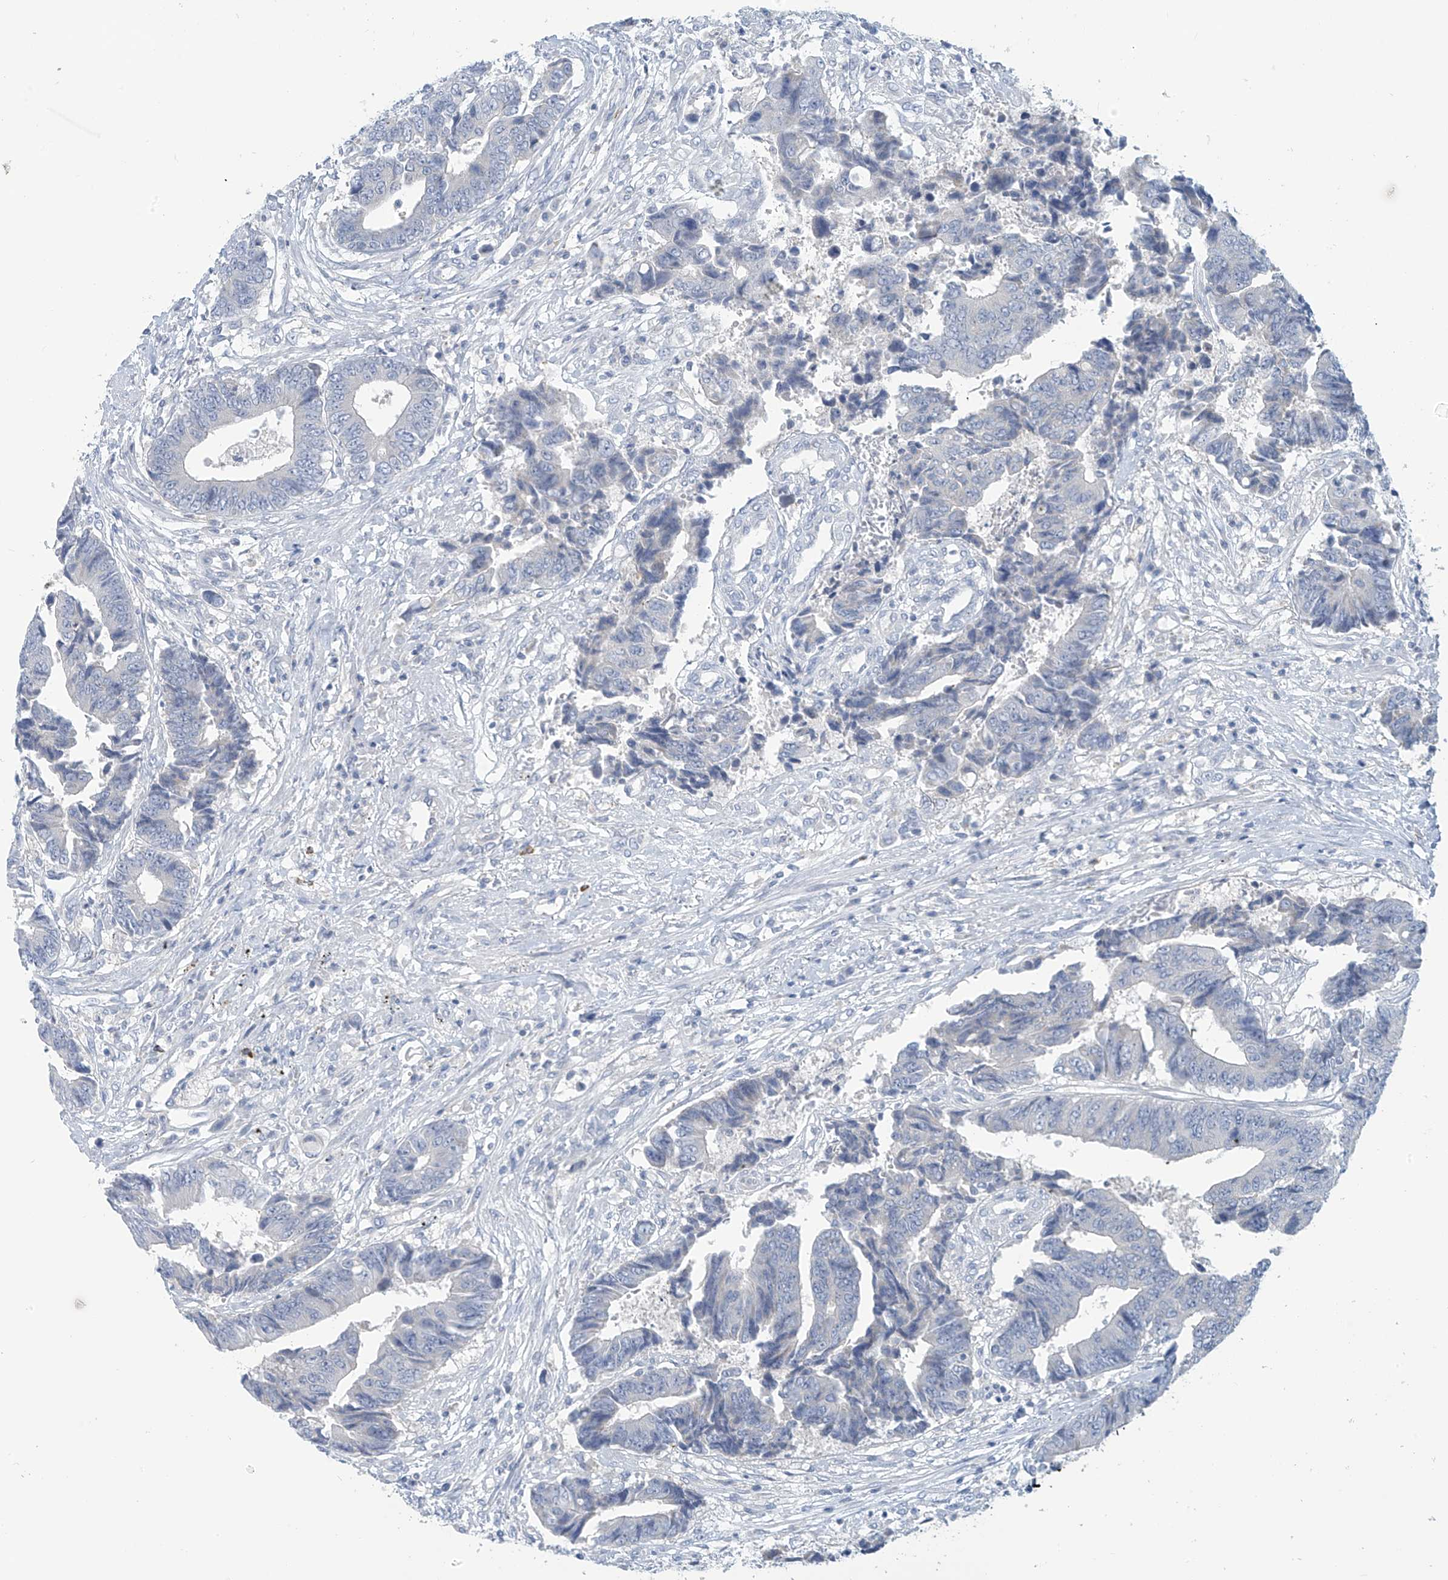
{"staining": {"intensity": "negative", "quantity": "none", "location": "none"}, "tissue": "colorectal cancer", "cell_type": "Tumor cells", "image_type": "cancer", "snomed": [{"axis": "morphology", "description": "Adenocarcinoma, NOS"}, {"axis": "topography", "description": "Rectum"}], "caption": "IHC histopathology image of neoplastic tissue: human colorectal cancer stained with DAB (3,3'-diaminobenzidine) reveals no significant protein expression in tumor cells.", "gene": "SLC6A12", "patient": {"sex": "male", "age": 84}}